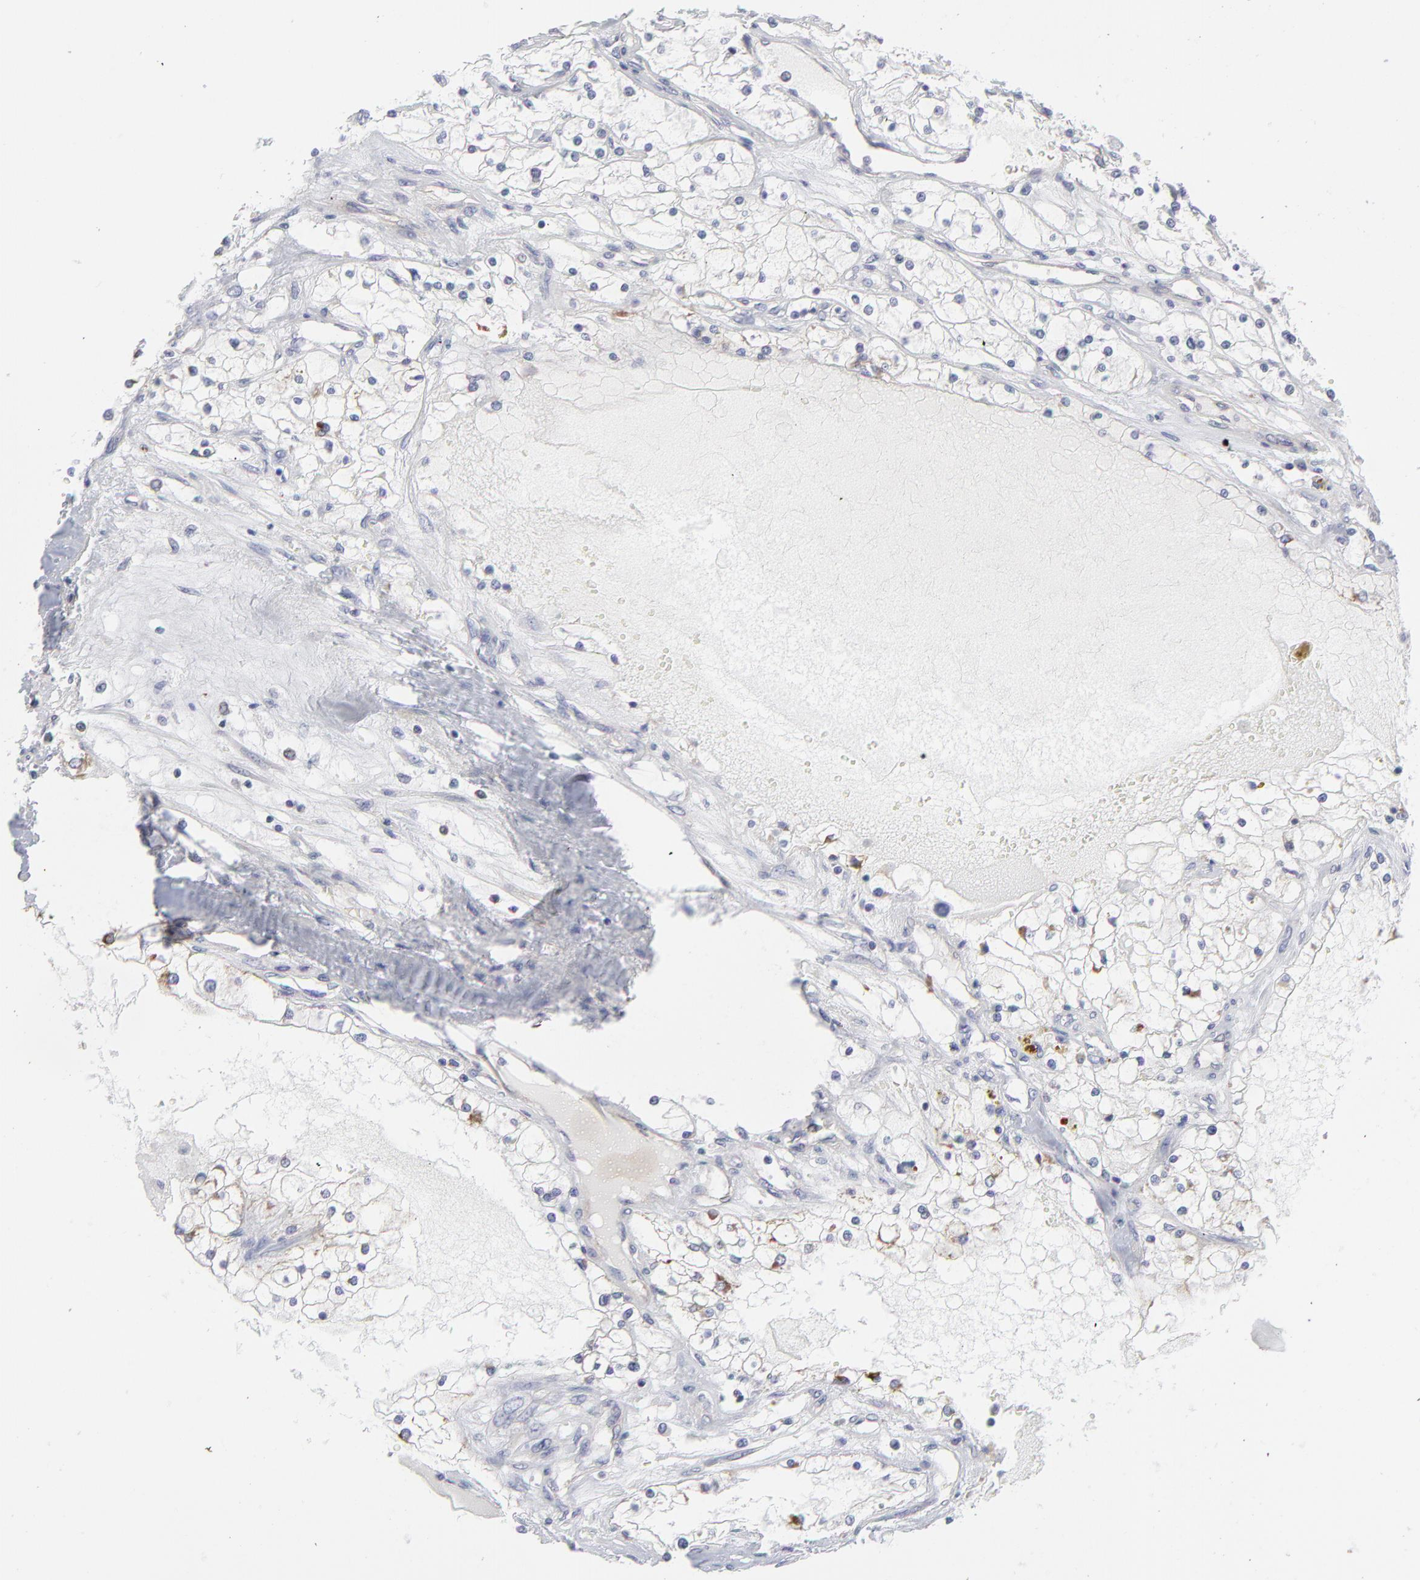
{"staining": {"intensity": "weak", "quantity": "<25%", "location": "cytoplasmic/membranous"}, "tissue": "renal cancer", "cell_type": "Tumor cells", "image_type": "cancer", "snomed": [{"axis": "morphology", "description": "Adenocarcinoma, NOS"}, {"axis": "topography", "description": "Kidney"}], "caption": "Image shows no significant protein expression in tumor cells of renal cancer. The staining was performed using DAB (3,3'-diaminobenzidine) to visualize the protein expression in brown, while the nuclei were stained in blue with hematoxylin (Magnification: 20x).", "gene": "NFKBIA", "patient": {"sex": "male", "age": 61}}